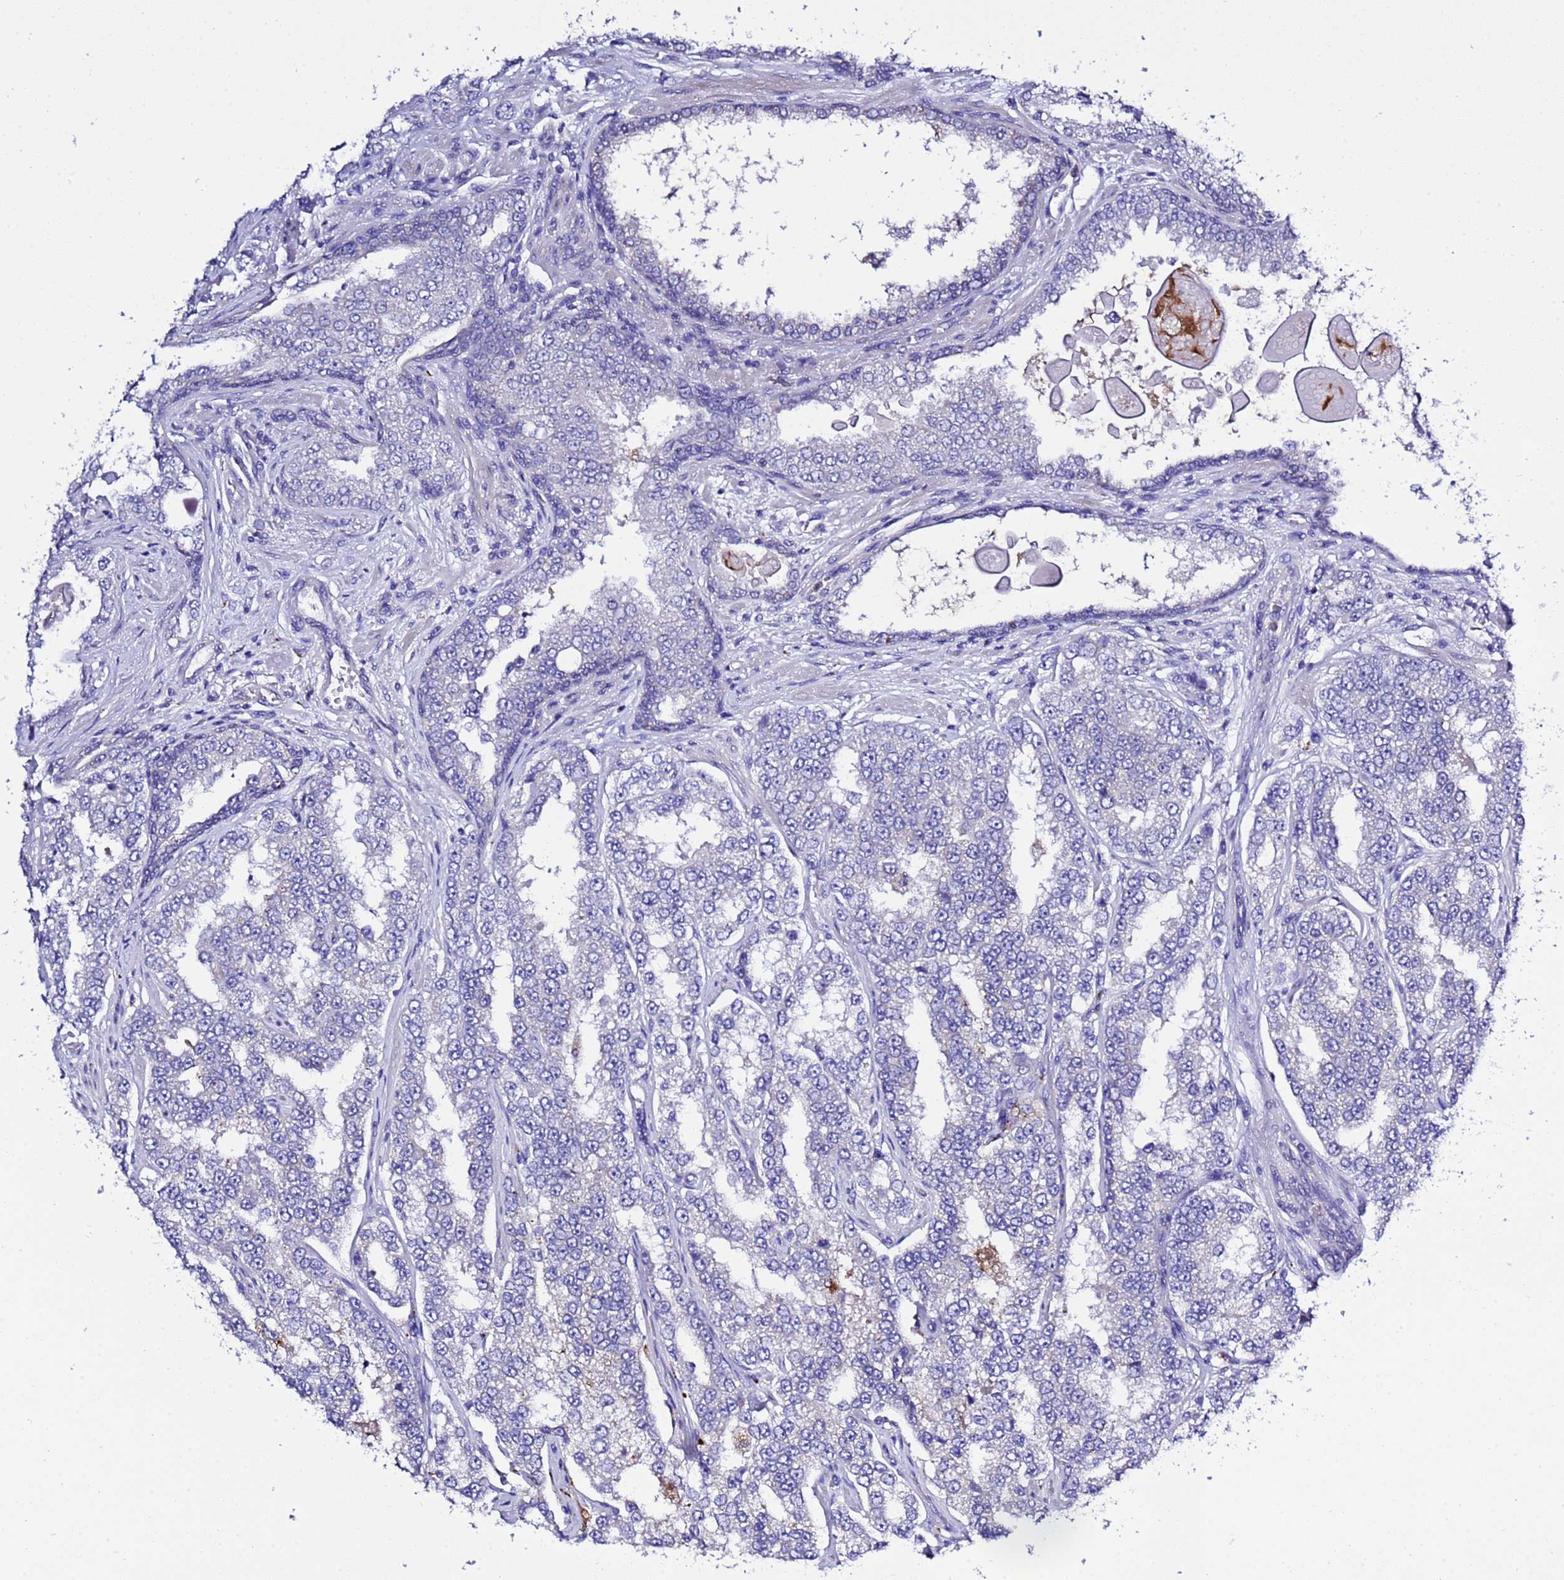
{"staining": {"intensity": "negative", "quantity": "none", "location": "none"}, "tissue": "prostate cancer", "cell_type": "Tumor cells", "image_type": "cancer", "snomed": [{"axis": "morphology", "description": "Normal tissue, NOS"}, {"axis": "morphology", "description": "Adenocarcinoma, High grade"}, {"axis": "topography", "description": "Prostate"}], "caption": "The image demonstrates no staining of tumor cells in high-grade adenocarcinoma (prostate).", "gene": "KICS2", "patient": {"sex": "male", "age": 83}}